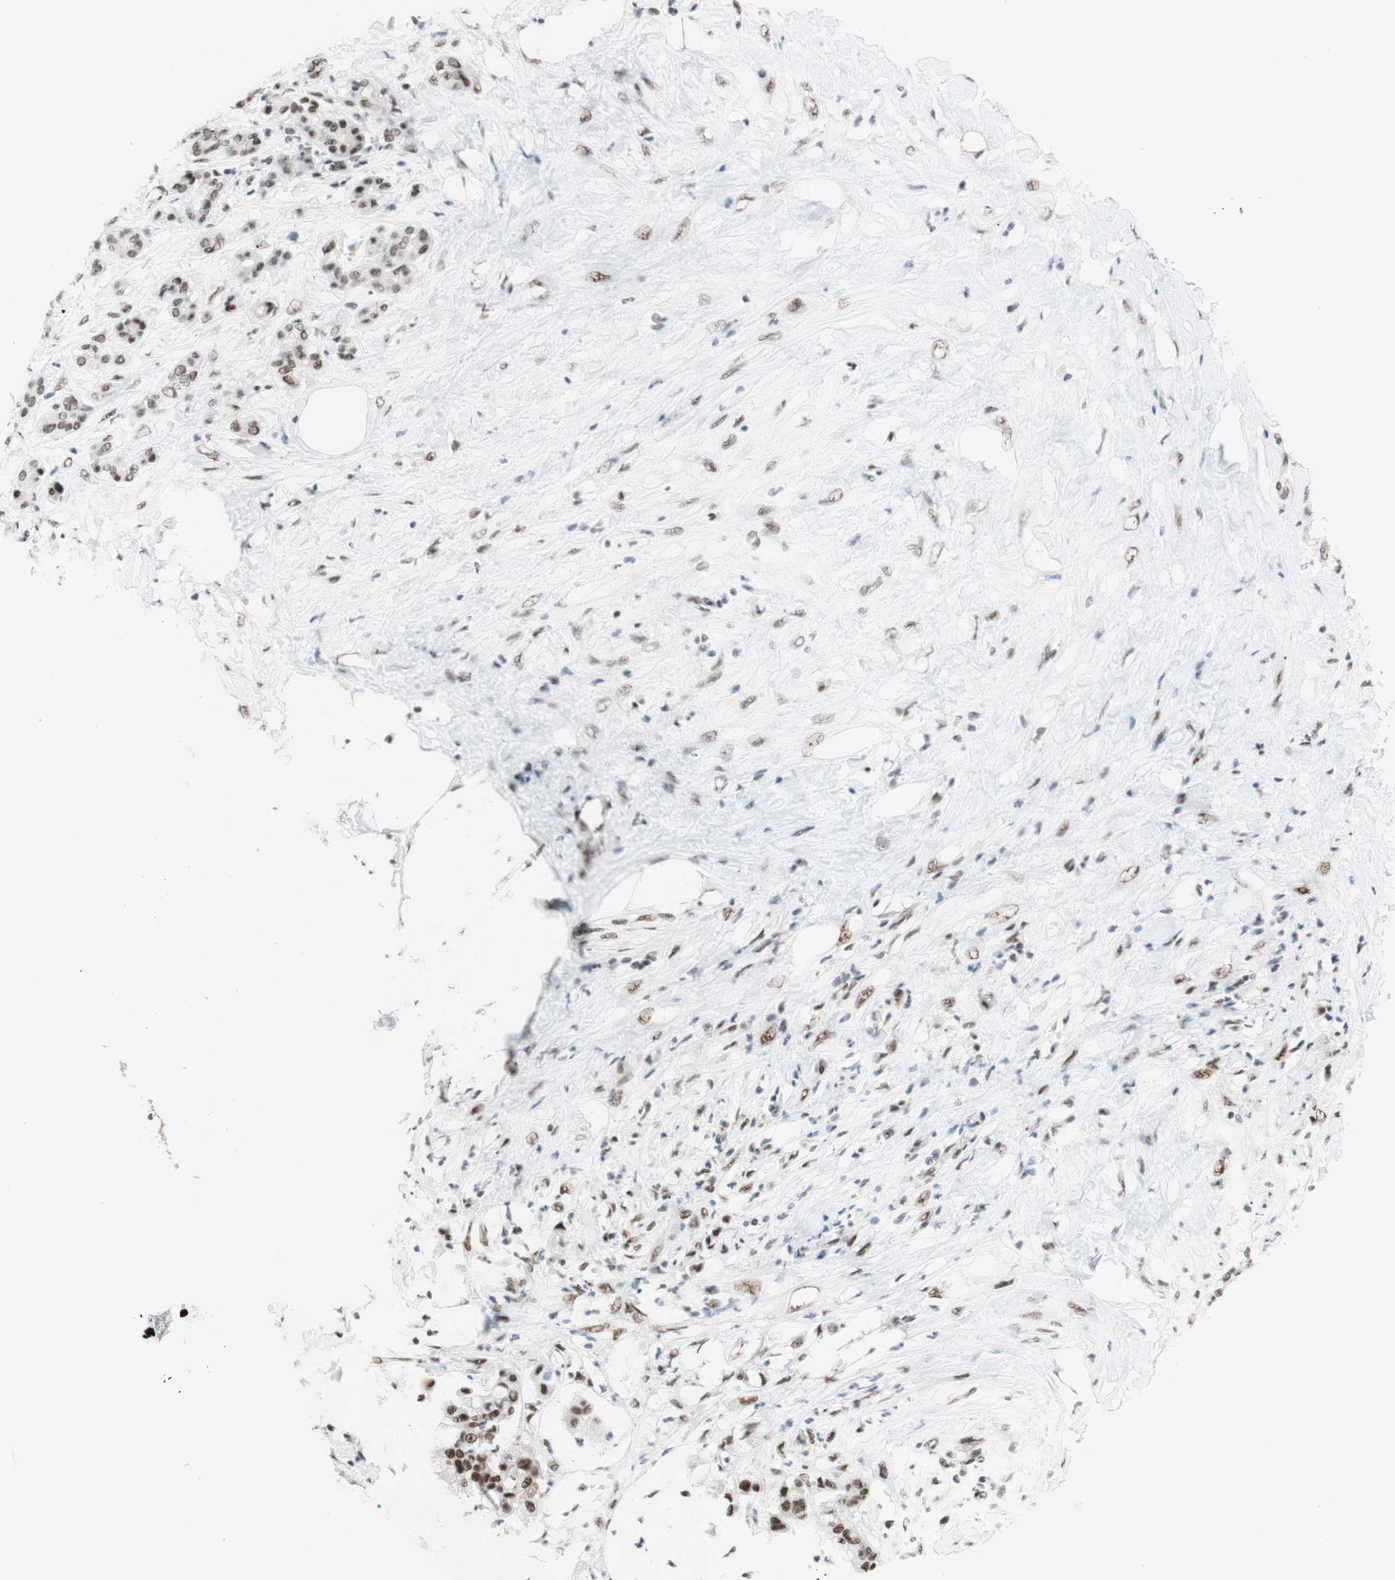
{"staining": {"intensity": "moderate", "quantity": ">75%", "location": "nuclear"}, "tissue": "pancreatic cancer", "cell_type": "Tumor cells", "image_type": "cancer", "snomed": [{"axis": "morphology", "description": "Adenocarcinoma, NOS"}, {"axis": "topography", "description": "Pancreas"}], "caption": "Immunohistochemical staining of human pancreatic adenocarcinoma reveals moderate nuclear protein positivity in about >75% of tumor cells.", "gene": "PRPF19", "patient": {"sex": "male", "age": 41}}